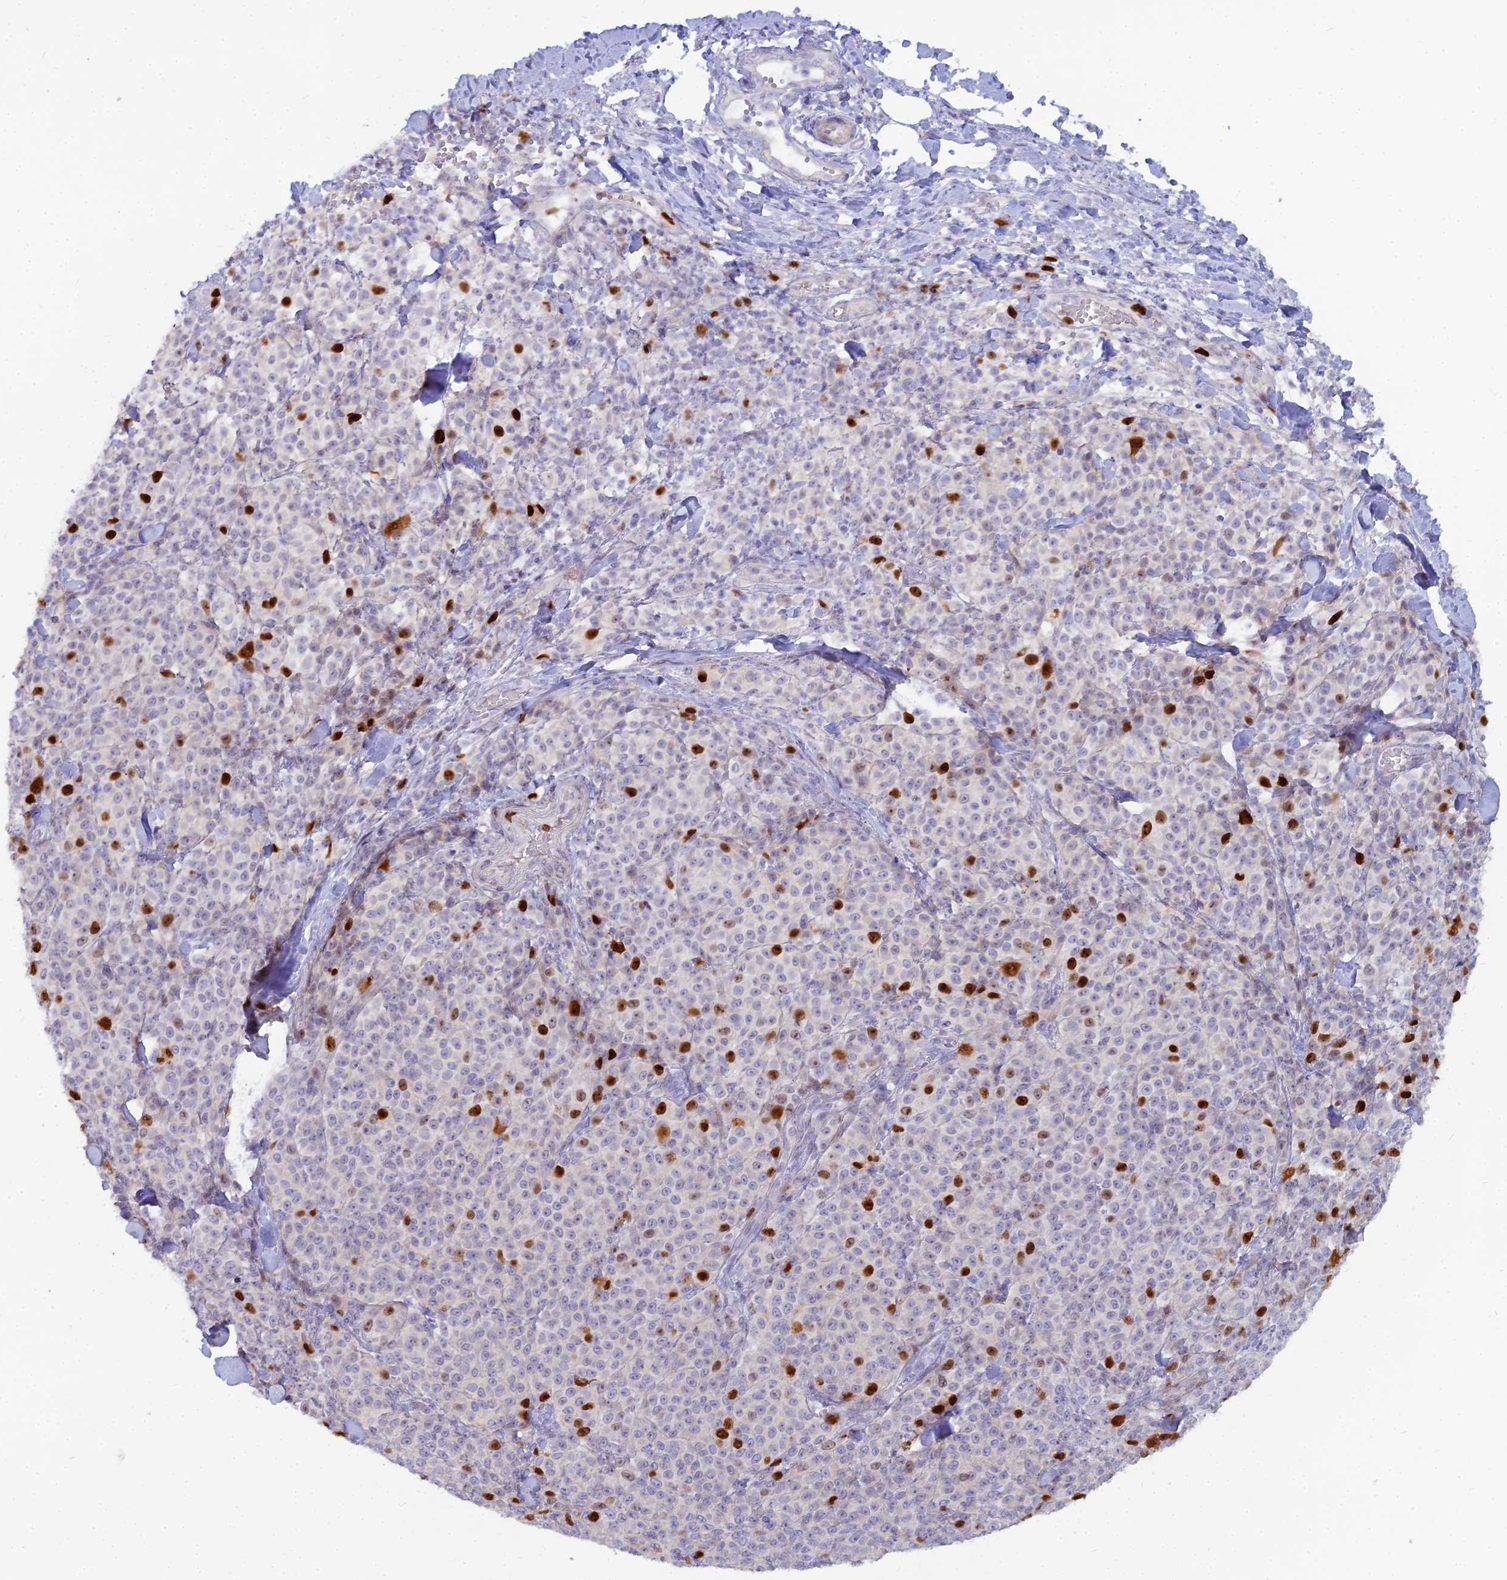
{"staining": {"intensity": "strong", "quantity": "<25%", "location": "nuclear"}, "tissue": "melanoma", "cell_type": "Tumor cells", "image_type": "cancer", "snomed": [{"axis": "morphology", "description": "Normal tissue, NOS"}, {"axis": "morphology", "description": "Malignant melanoma, NOS"}, {"axis": "topography", "description": "Skin"}], "caption": "A medium amount of strong nuclear staining is identified in approximately <25% of tumor cells in malignant melanoma tissue.", "gene": "NUSAP1", "patient": {"sex": "female", "age": 34}}